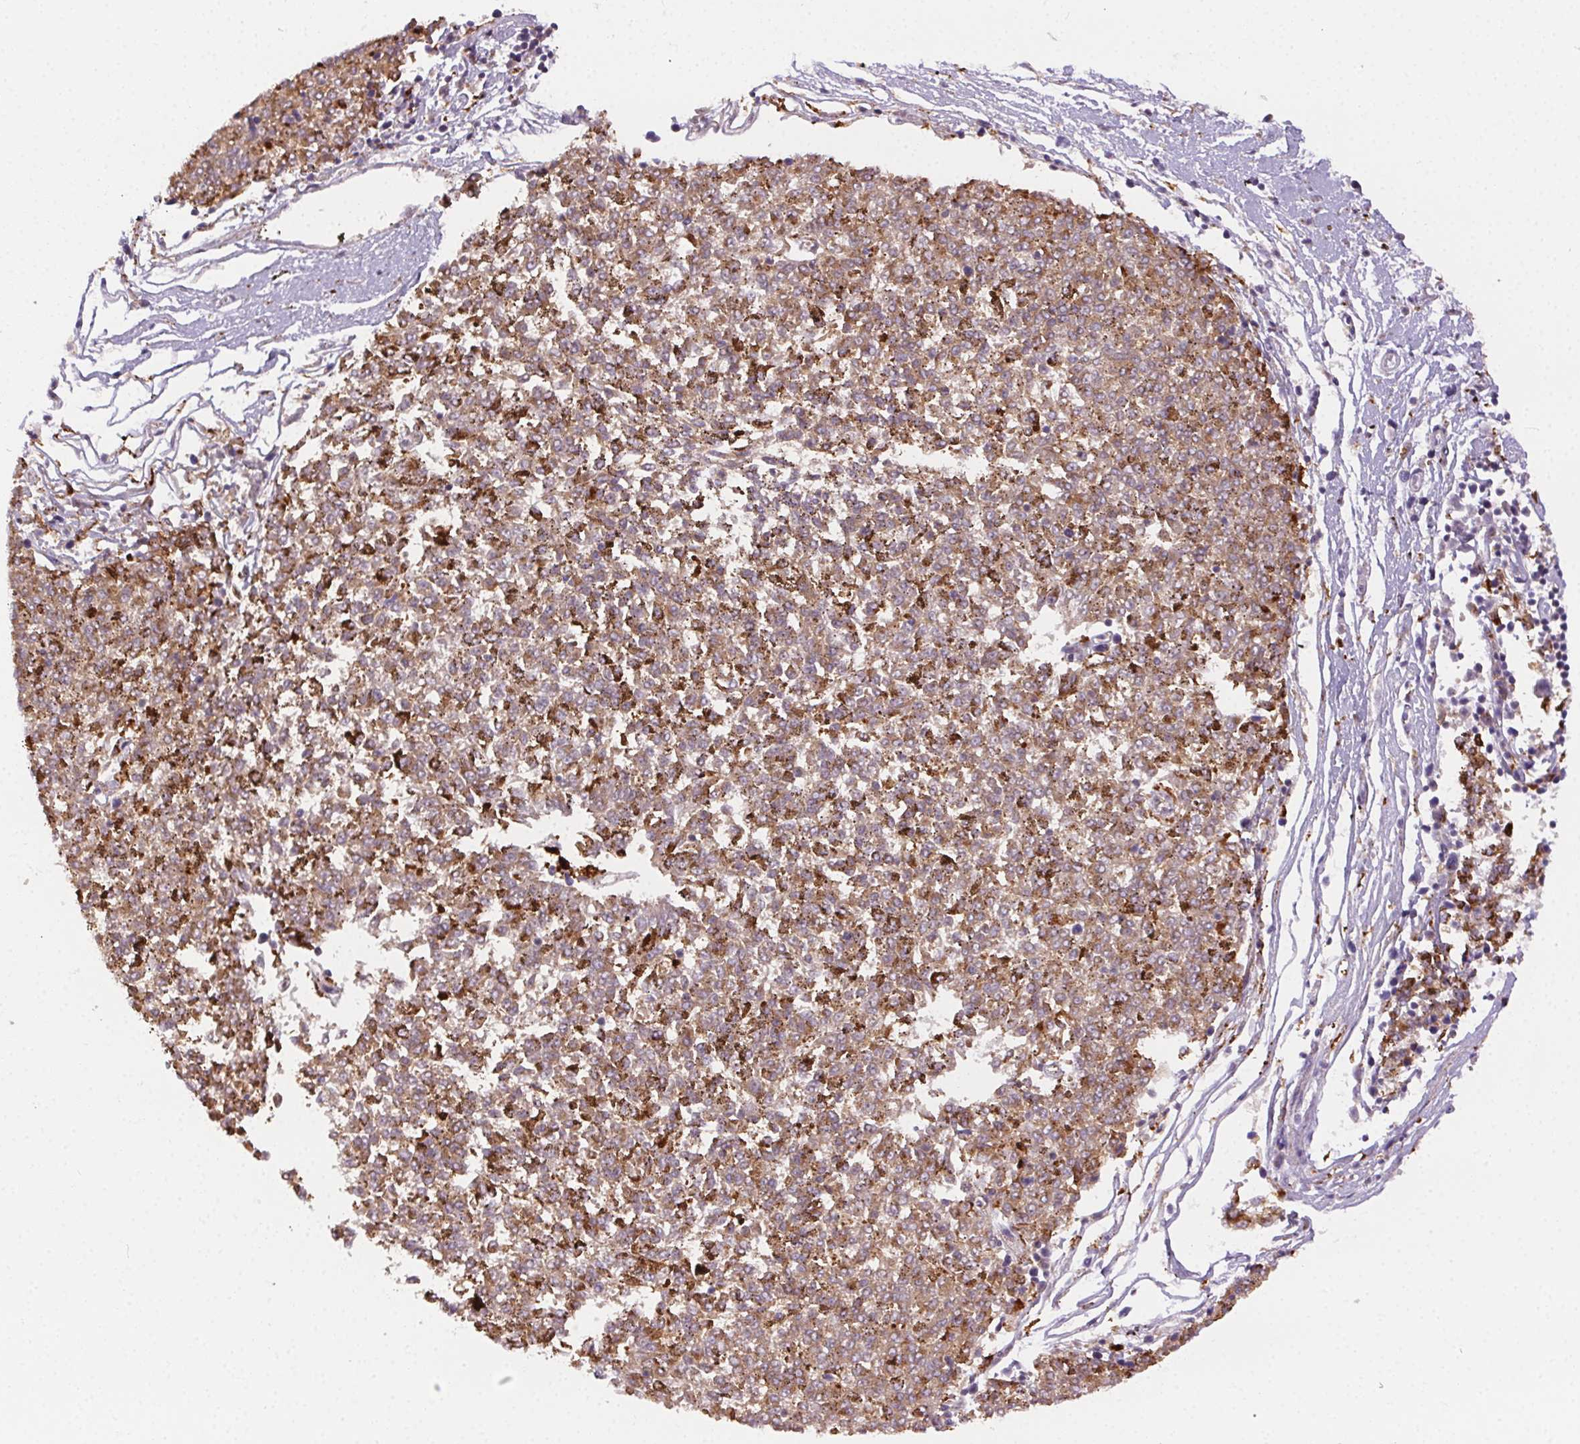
{"staining": {"intensity": "weak", "quantity": "25%-75%", "location": "cytoplasmic/membranous"}, "tissue": "melanoma", "cell_type": "Tumor cells", "image_type": "cancer", "snomed": [{"axis": "morphology", "description": "Malignant melanoma, NOS"}, {"axis": "topography", "description": "Skin"}], "caption": "A histopathology image of human malignant melanoma stained for a protein exhibits weak cytoplasmic/membranous brown staining in tumor cells.", "gene": "SCPEP1", "patient": {"sex": "female", "age": 72}}